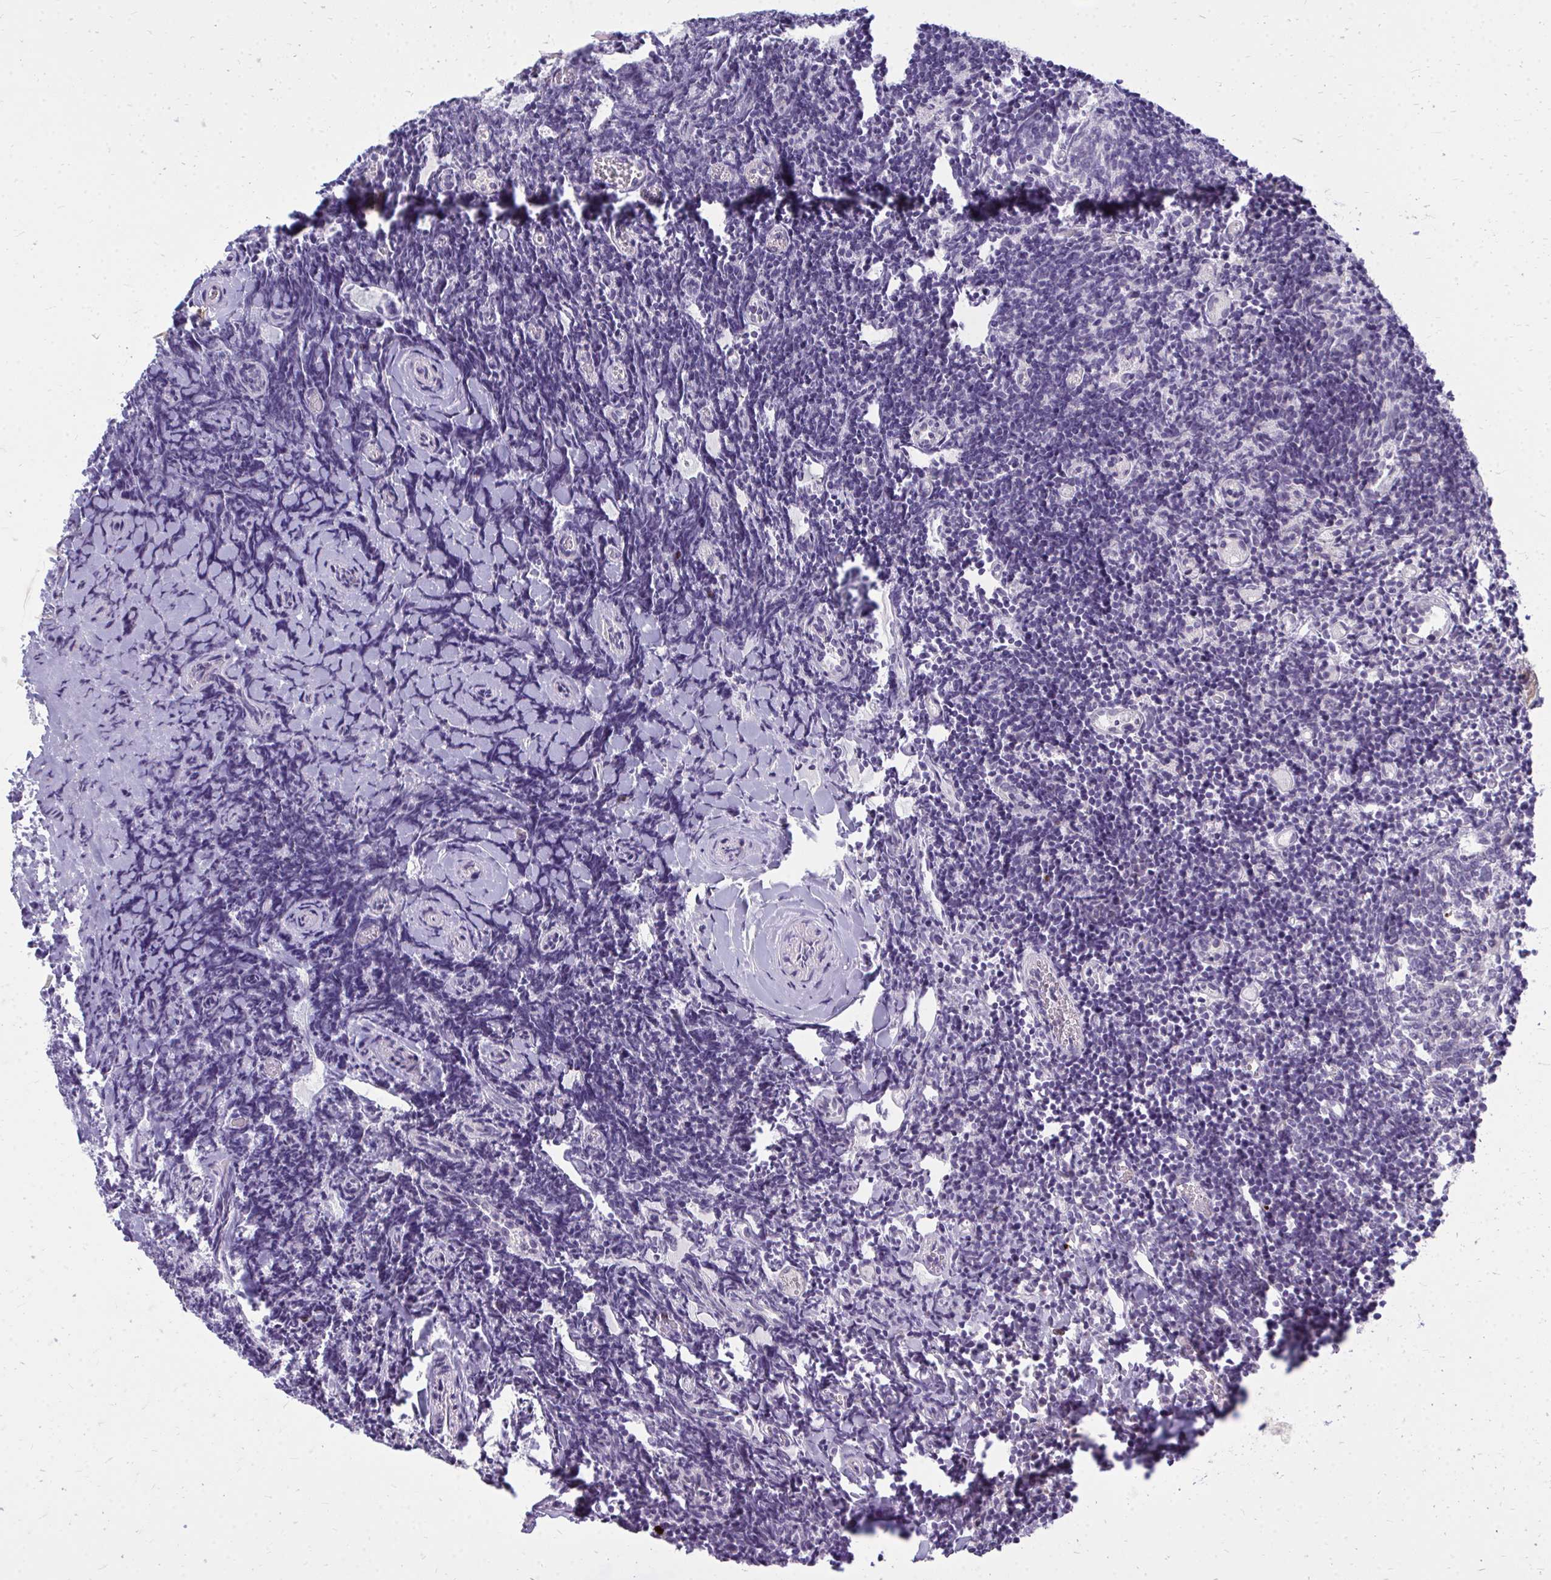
{"staining": {"intensity": "weak", "quantity": "25%-75%", "location": "nuclear"}, "tissue": "tonsil", "cell_type": "Germinal center cells", "image_type": "normal", "snomed": [{"axis": "morphology", "description": "Normal tissue, NOS"}, {"axis": "topography", "description": "Tonsil"}], "caption": "This is an image of IHC staining of unremarkable tonsil, which shows weak positivity in the nuclear of germinal center cells.", "gene": "ACSL5", "patient": {"sex": "female", "age": 10}}